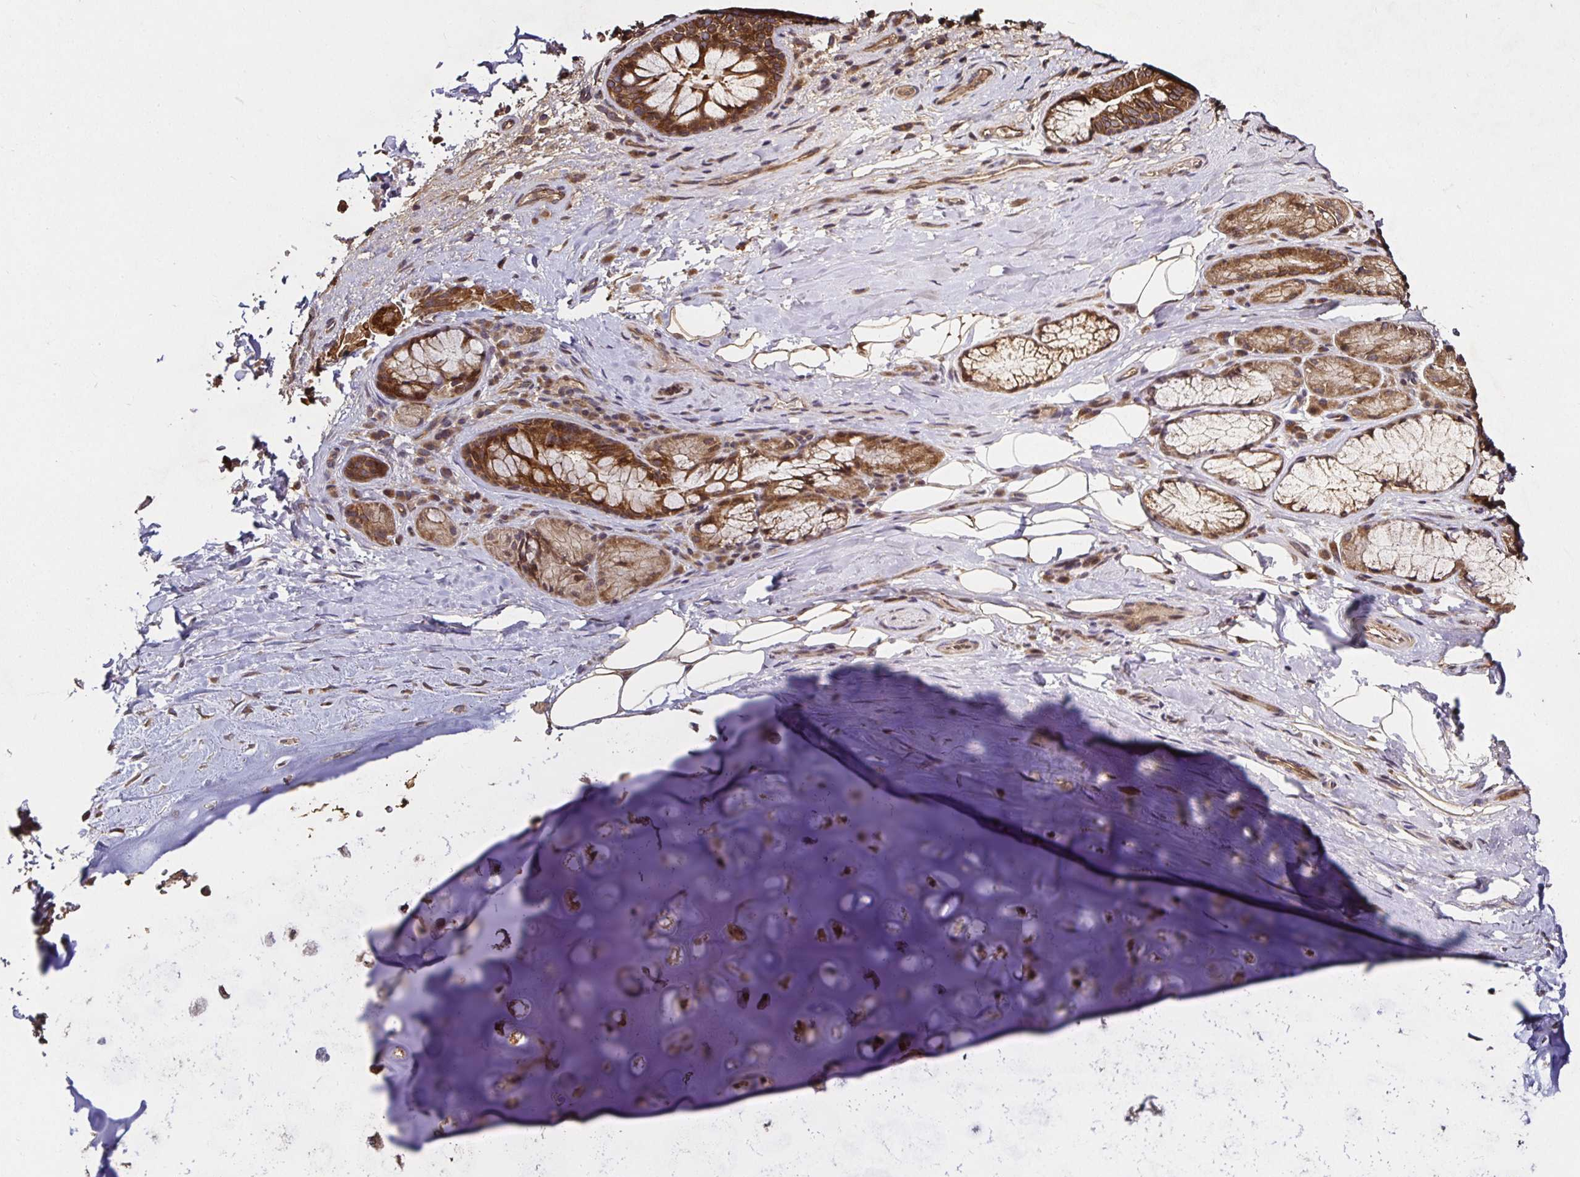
{"staining": {"intensity": "weak", "quantity": "25%-75%", "location": "cytoplasmic/membranous"}, "tissue": "adipose tissue", "cell_type": "Adipocytes", "image_type": "normal", "snomed": [{"axis": "morphology", "description": "Normal tissue, NOS"}, {"axis": "topography", "description": "Cartilage tissue"}, {"axis": "topography", "description": "Bronchus"}], "caption": "Immunohistochemistry (IHC) of unremarkable adipose tissue shows low levels of weak cytoplasmic/membranous positivity in about 25%-75% of adipocytes. (IHC, brightfield microscopy, high magnification).", "gene": "SMYD3", "patient": {"sex": "male", "age": 64}}